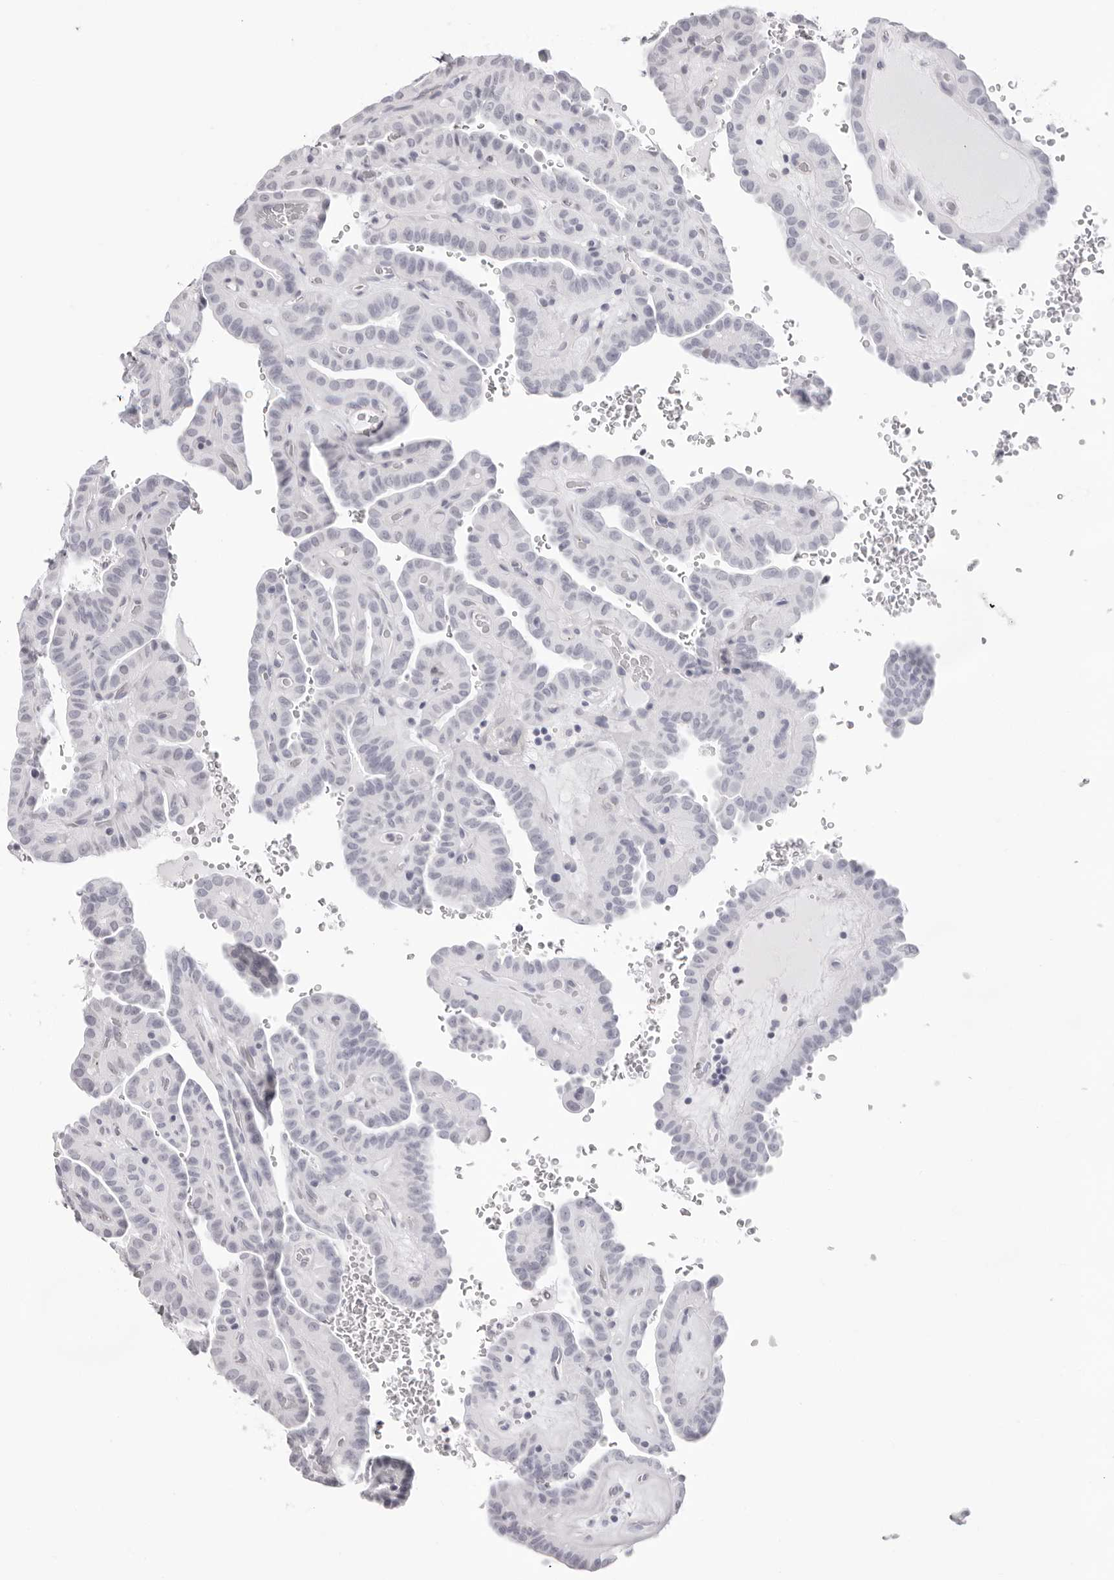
{"staining": {"intensity": "negative", "quantity": "none", "location": "none"}, "tissue": "thyroid cancer", "cell_type": "Tumor cells", "image_type": "cancer", "snomed": [{"axis": "morphology", "description": "Papillary adenocarcinoma, NOS"}, {"axis": "topography", "description": "Thyroid gland"}], "caption": "Protein analysis of thyroid cancer (papillary adenocarcinoma) demonstrates no significant positivity in tumor cells.", "gene": "INSL3", "patient": {"sex": "male", "age": 77}}